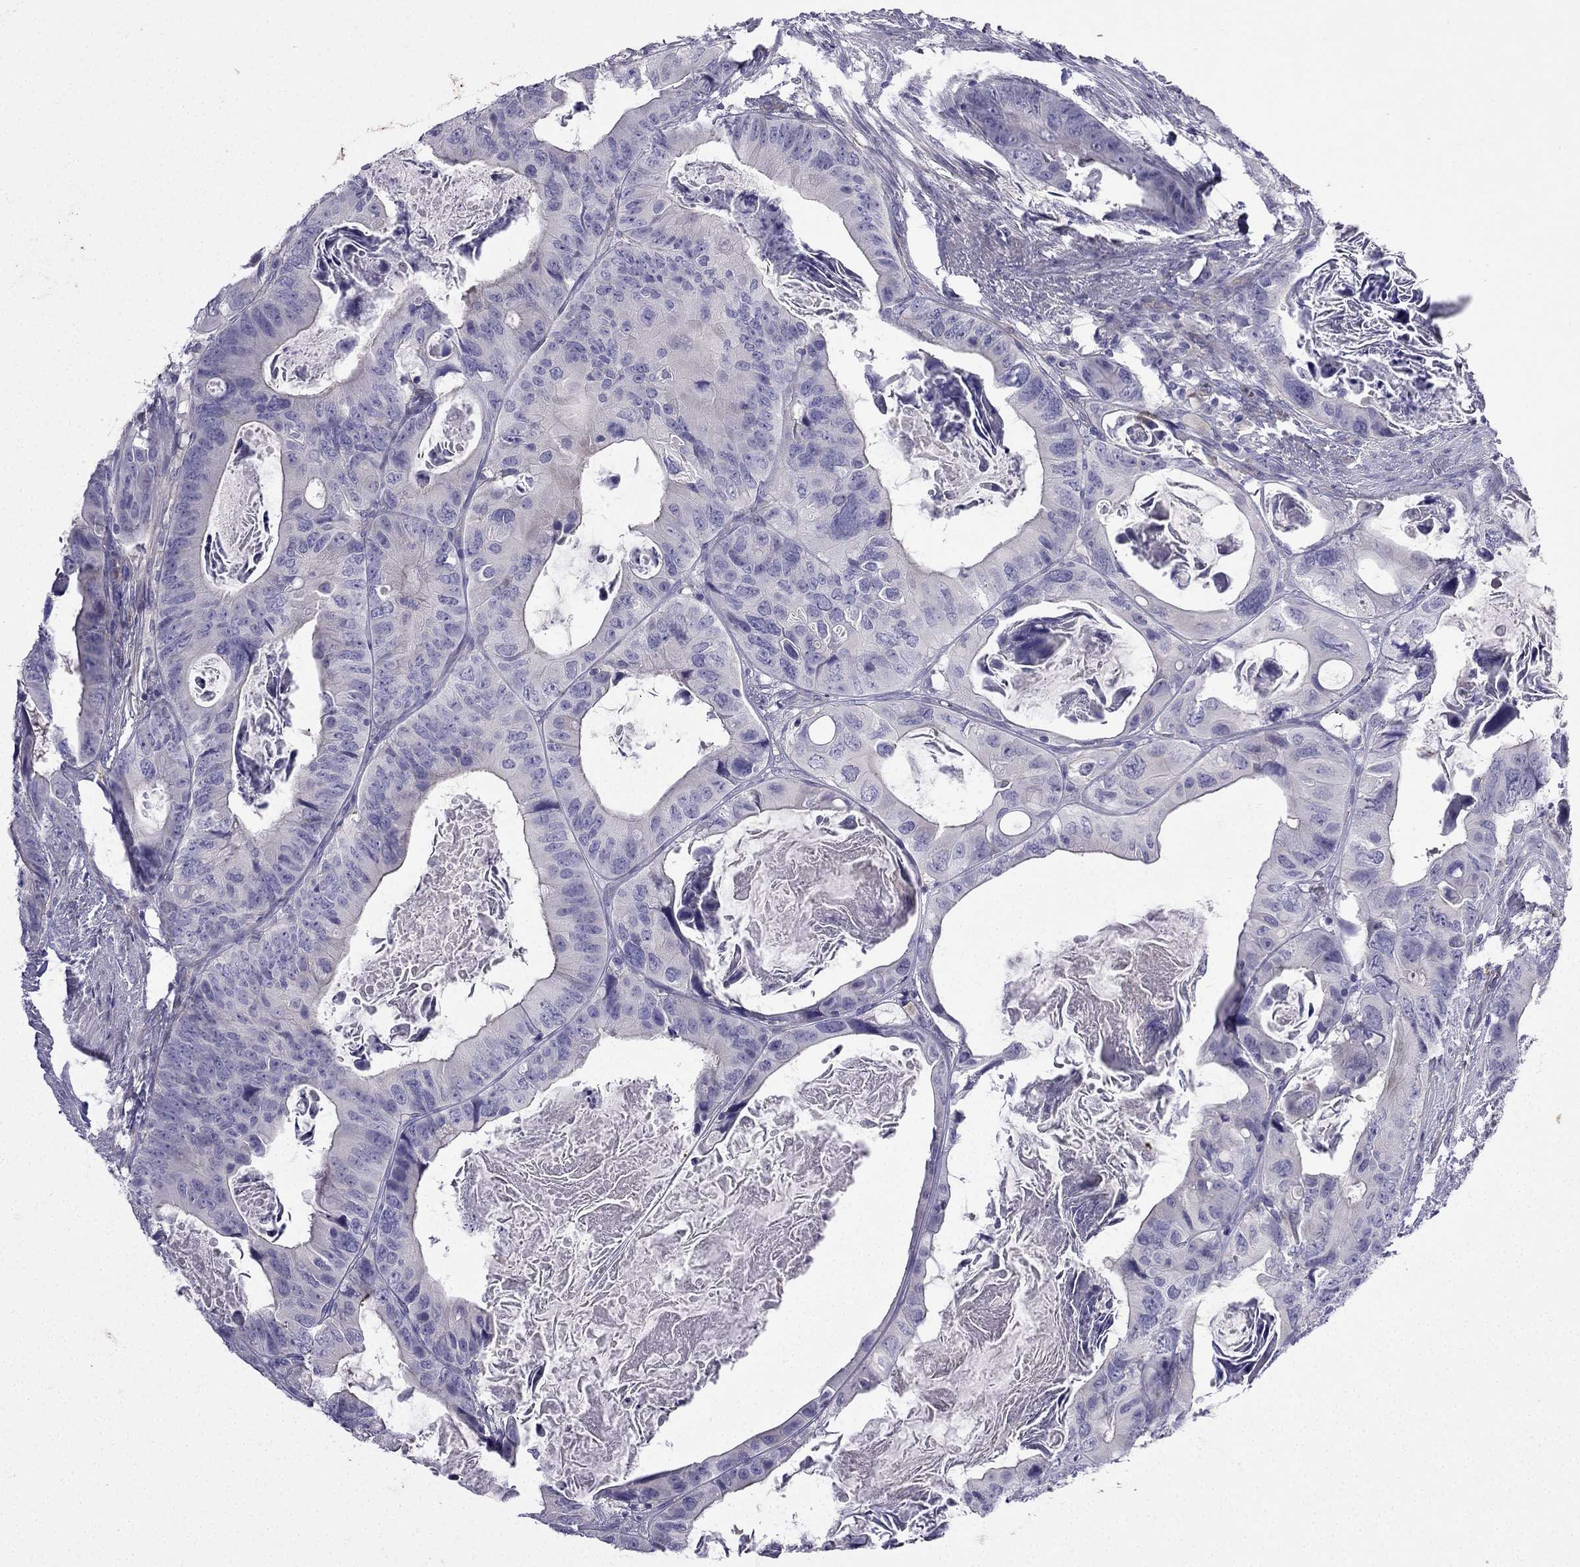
{"staining": {"intensity": "negative", "quantity": "none", "location": "none"}, "tissue": "colorectal cancer", "cell_type": "Tumor cells", "image_type": "cancer", "snomed": [{"axis": "morphology", "description": "Adenocarcinoma, NOS"}, {"axis": "topography", "description": "Rectum"}], "caption": "Tumor cells are negative for protein expression in human colorectal cancer. (DAB IHC with hematoxylin counter stain).", "gene": "GJA8", "patient": {"sex": "male", "age": 64}}